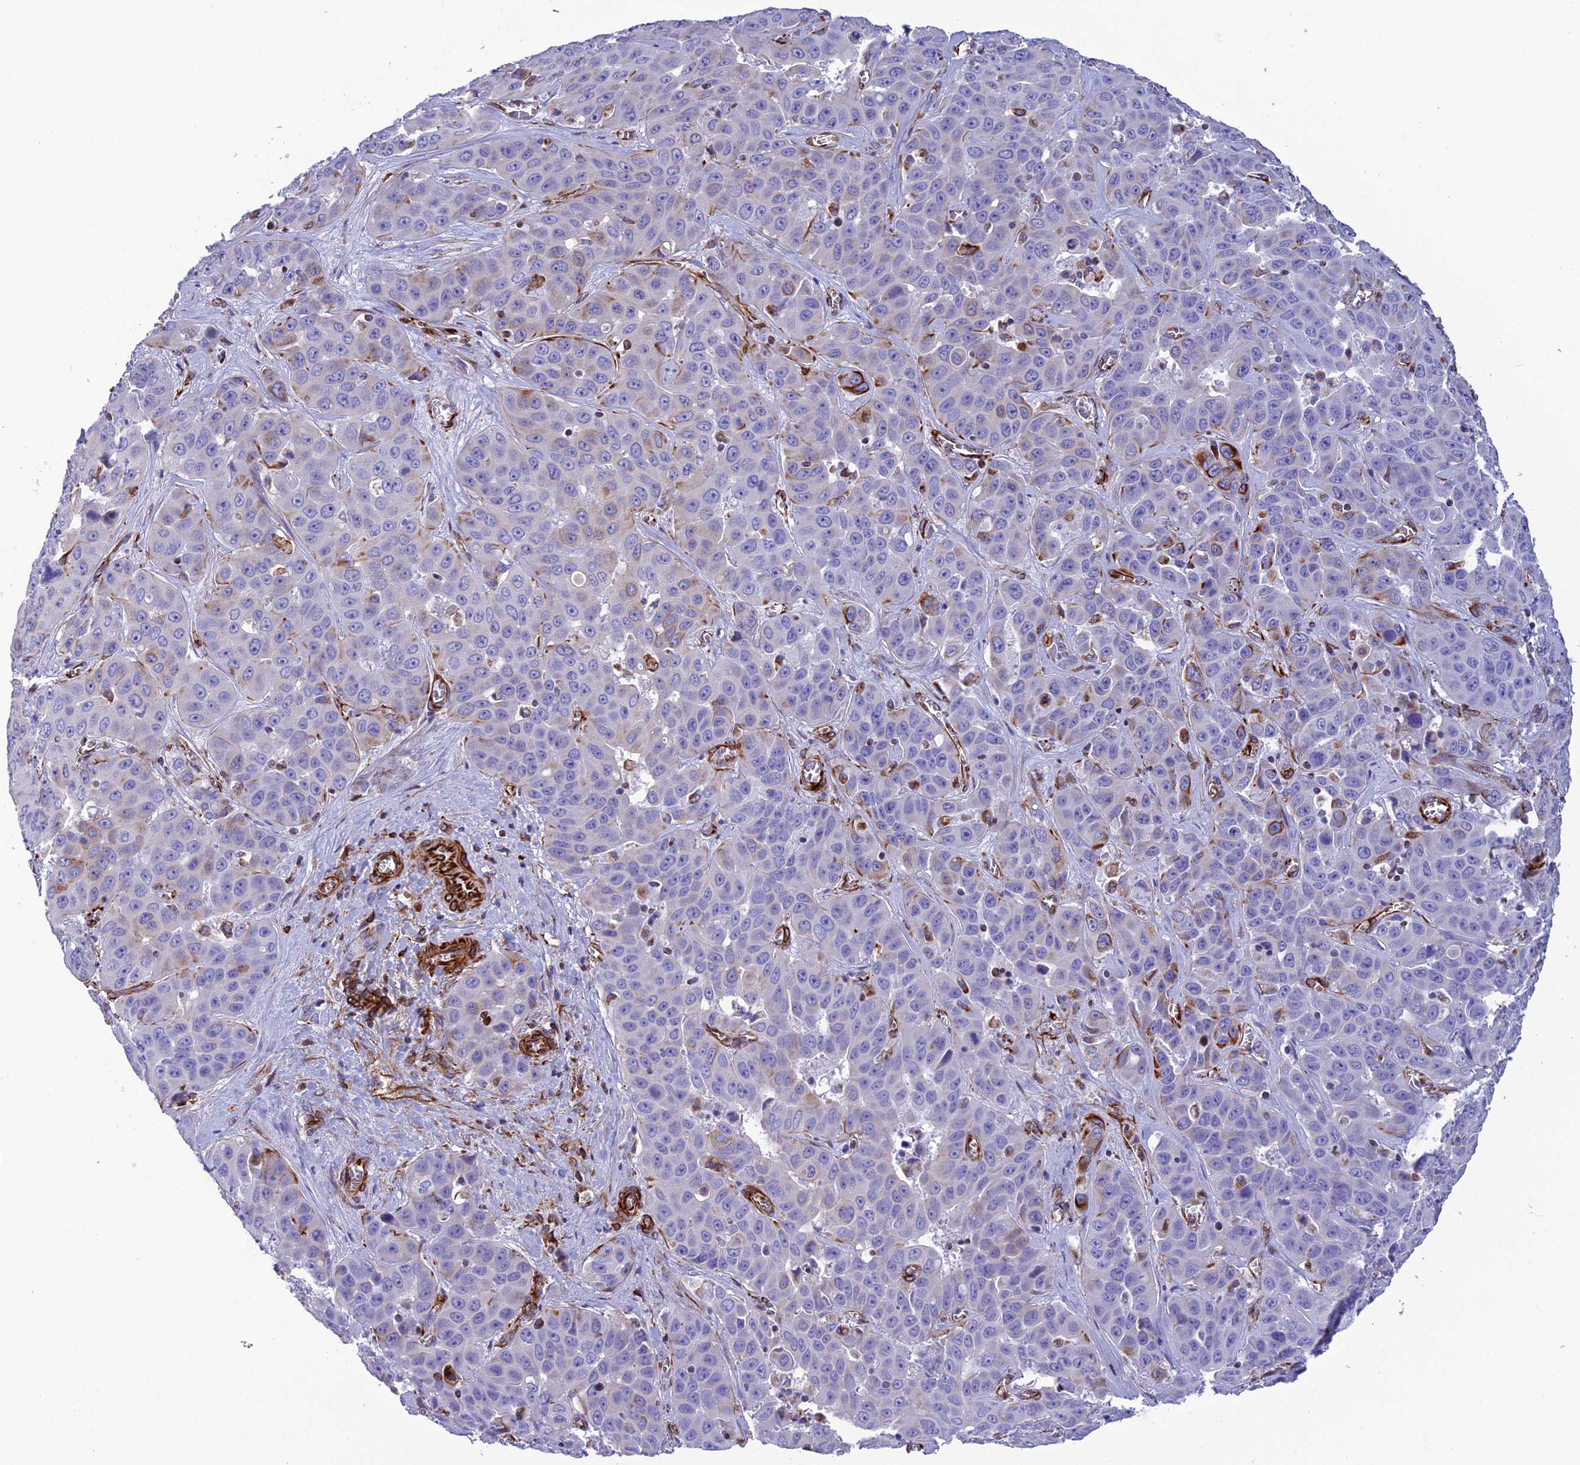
{"staining": {"intensity": "negative", "quantity": "none", "location": "none"}, "tissue": "liver cancer", "cell_type": "Tumor cells", "image_type": "cancer", "snomed": [{"axis": "morphology", "description": "Cholangiocarcinoma"}, {"axis": "topography", "description": "Liver"}], "caption": "Immunohistochemical staining of cholangiocarcinoma (liver) exhibits no significant staining in tumor cells.", "gene": "FBXL20", "patient": {"sex": "female", "age": 52}}